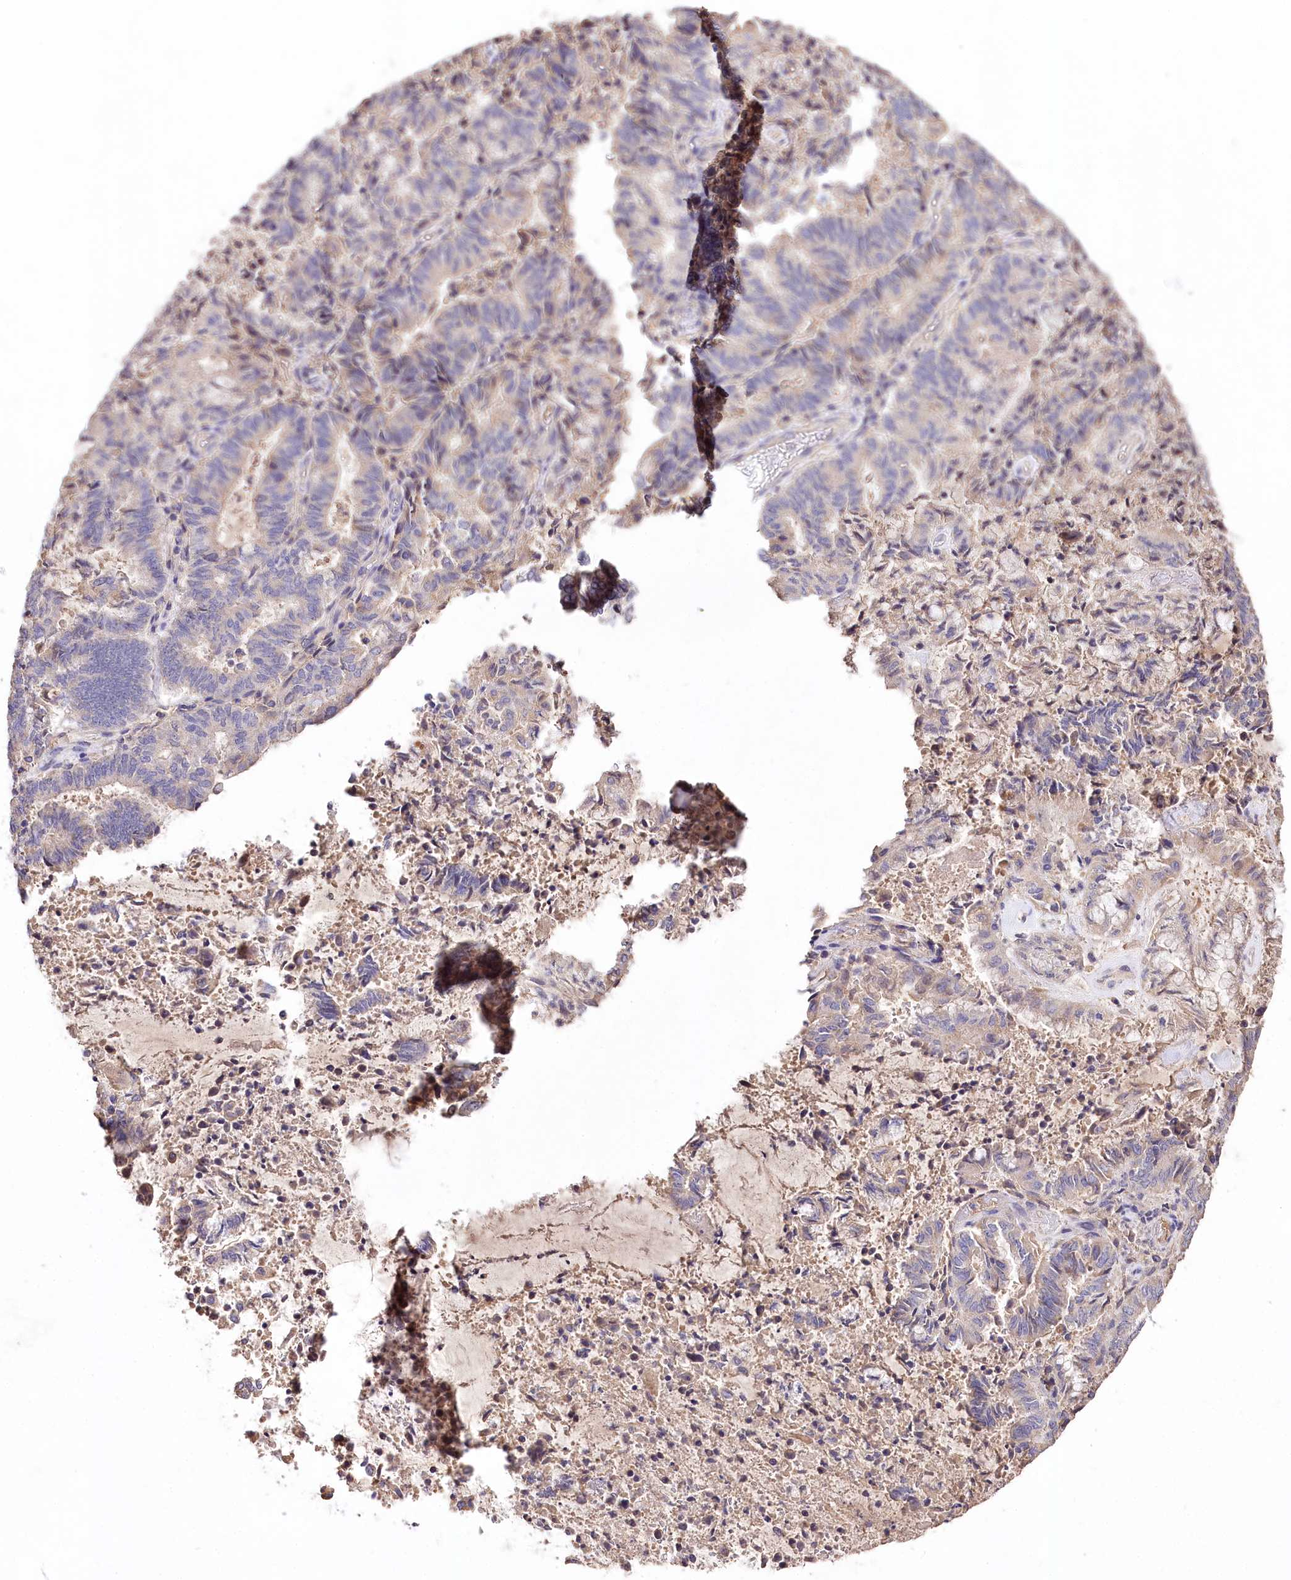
{"staining": {"intensity": "negative", "quantity": "none", "location": "none"}, "tissue": "endometrial cancer", "cell_type": "Tumor cells", "image_type": "cancer", "snomed": [{"axis": "morphology", "description": "Adenocarcinoma, NOS"}, {"axis": "topography", "description": "Endometrium"}], "caption": "Immunohistochemistry (IHC) histopathology image of human endometrial cancer stained for a protein (brown), which reveals no positivity in tumor cells.", "gene": "PCYOX1L", "patient": {"sex": "female", "age": 80}}